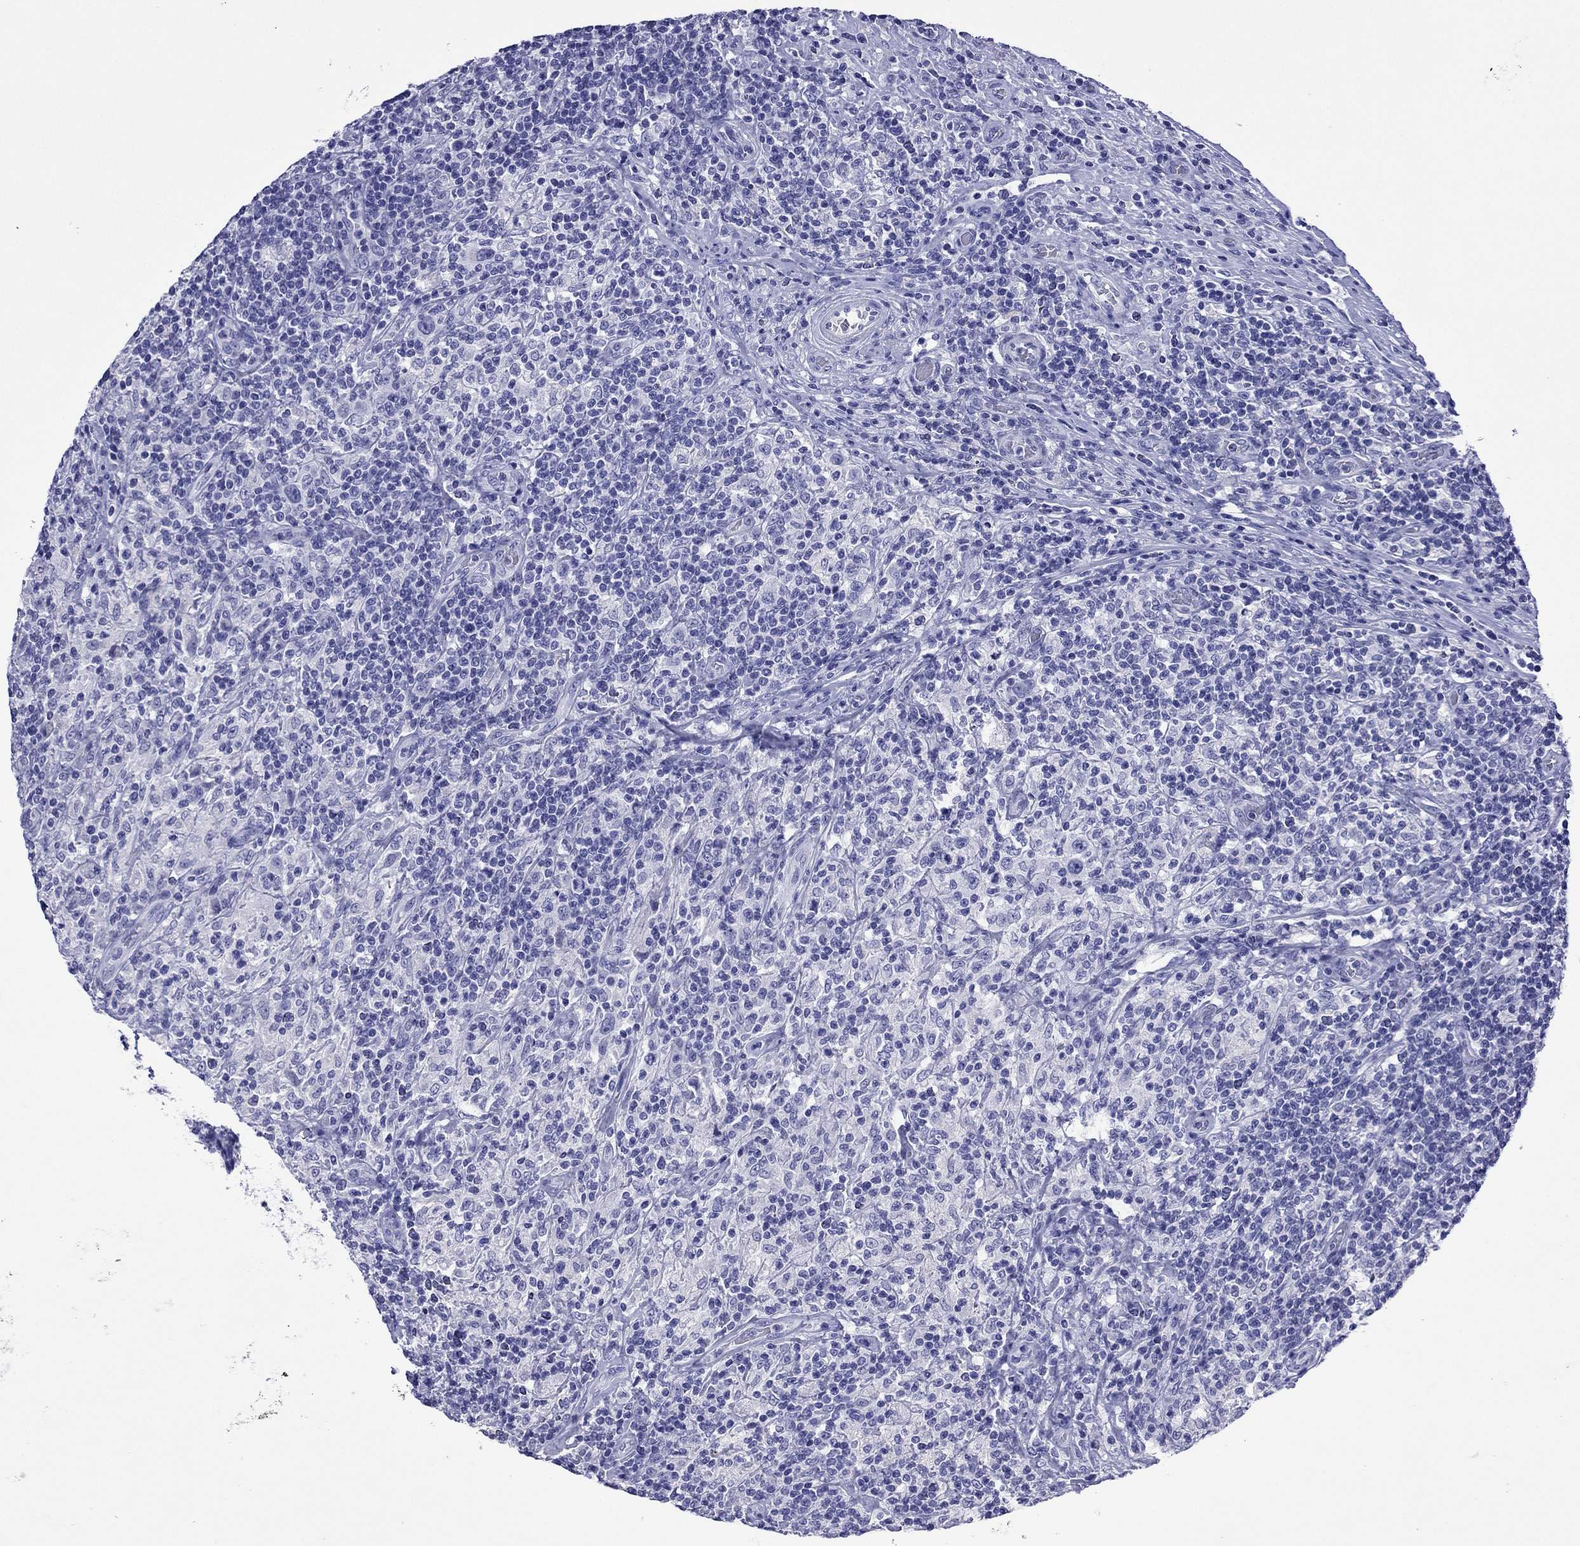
{"staining": {"intensity": "negative", "quantity": "none", "location": "none"}, "tissue": "lymphoma", "cell_type": "Tumor cells", "image_type": "cancer", "snomed": [{"axis": "morphology", "description": "Hodgkin's disease, NOS"}, {"axis": "topography", "description": "Lymph node"}], "caption": "Human lymphoma stained for a protein using immunohistochemistry (IHC) shows no positivity in tumor cells.", "gene": "FIGLA", "patient": {"sex": "male", "age": 70}}